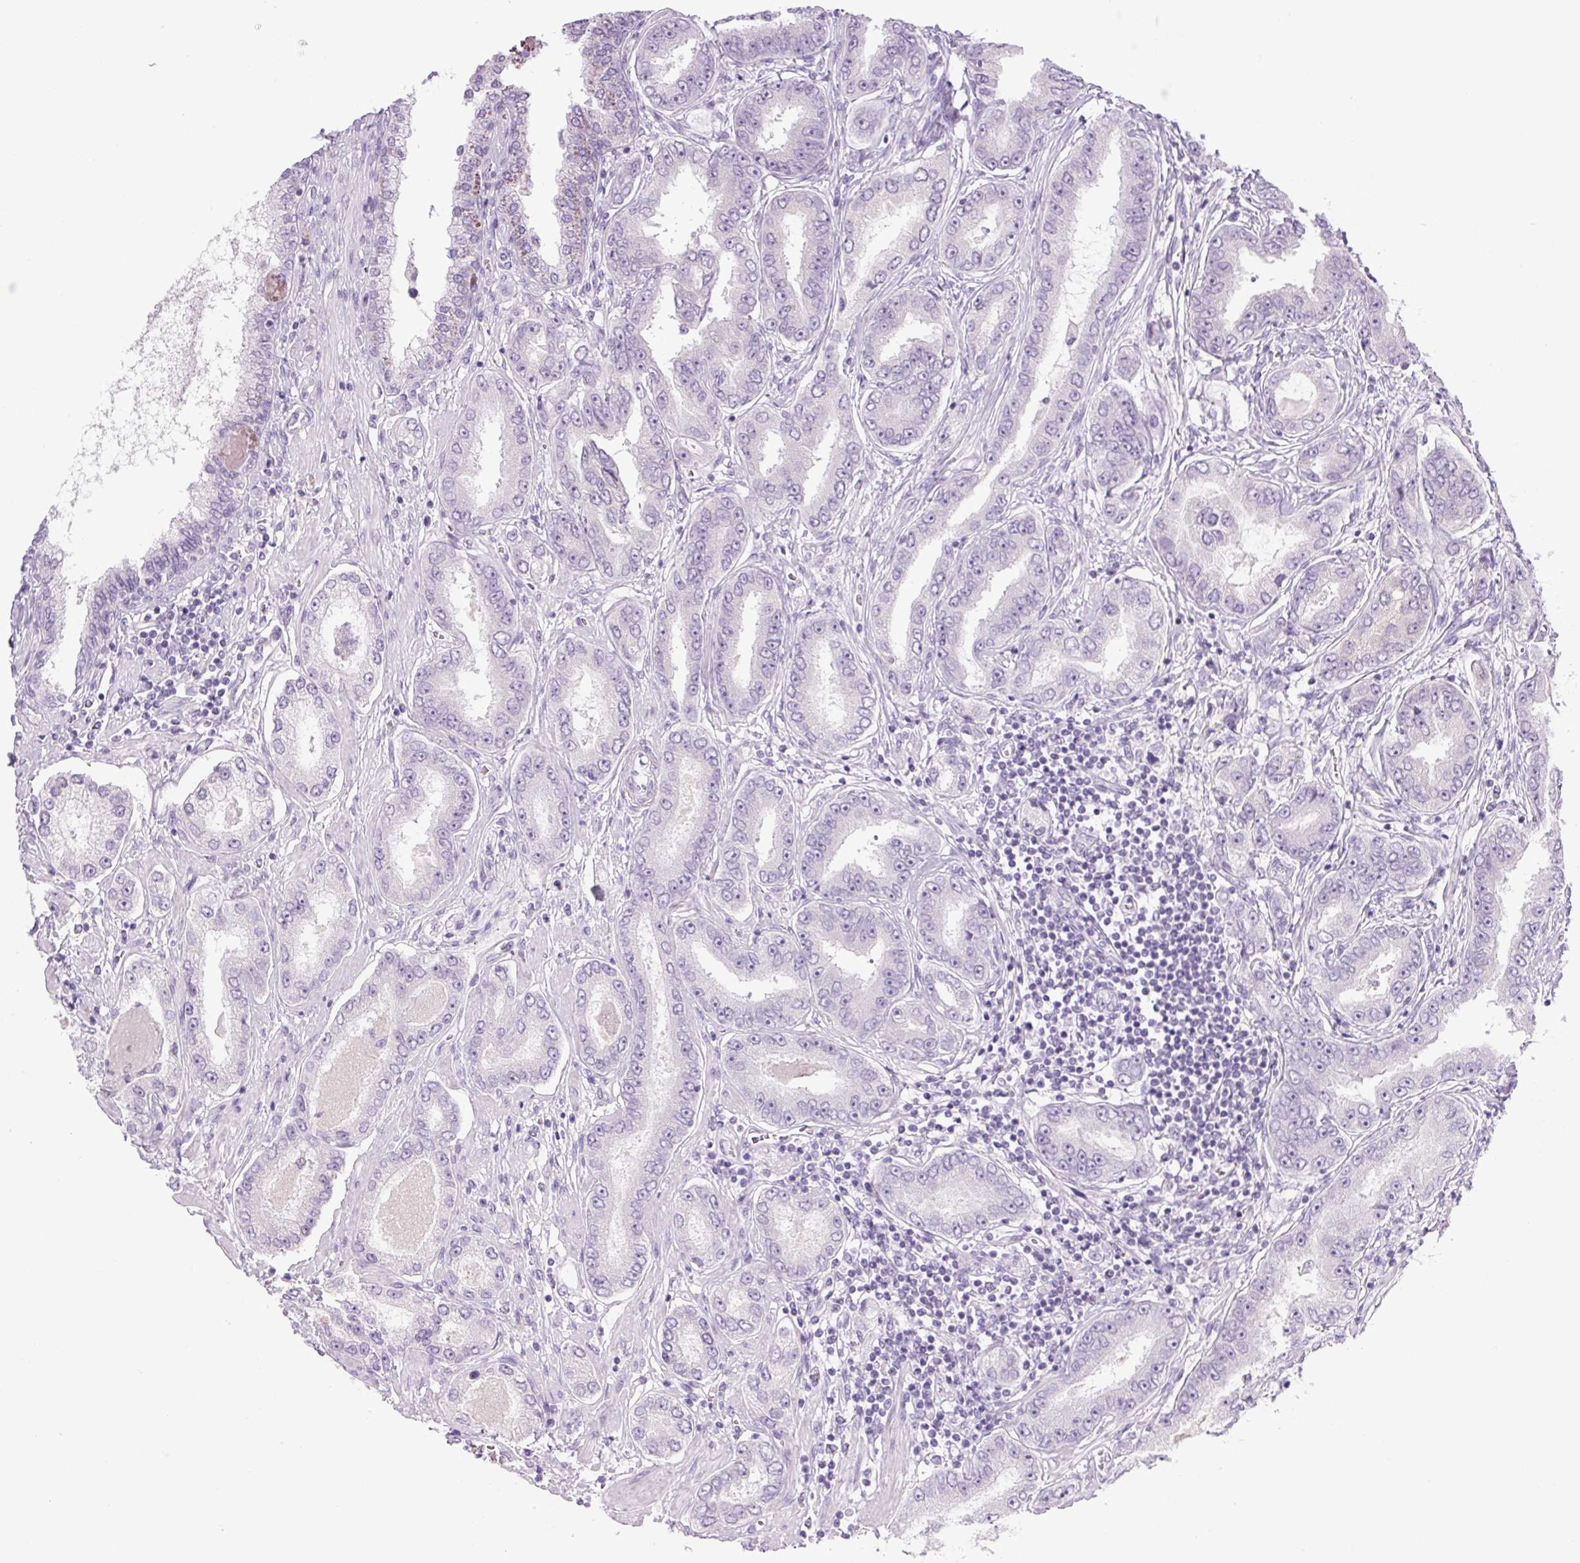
{"staining": {"intensity": "weak", "quantity": "<25%", "location": "cytoplasmic/membranous"}, "tissue": "prostate cancer", "cell_type": "Tumor cells", "image_type": "cancer", "snomed": [{"axis": "morphology", "description": "Adenocarcinoma, High grade"}, {"axis": "topography", "description": "Prostate"}], "caption": "A micrograph of prostate cancer (high-grade adenocarcinoma) stained for a protein reveals no brown staining in tumor cells. The staining is performed using DAB (3,3'-diaminobenzidine) brown chromogen with nuclei counter-stained in using hematoxylin.", "gene": "COL9A2", "patient": {"sex": "male", "age": 72}}